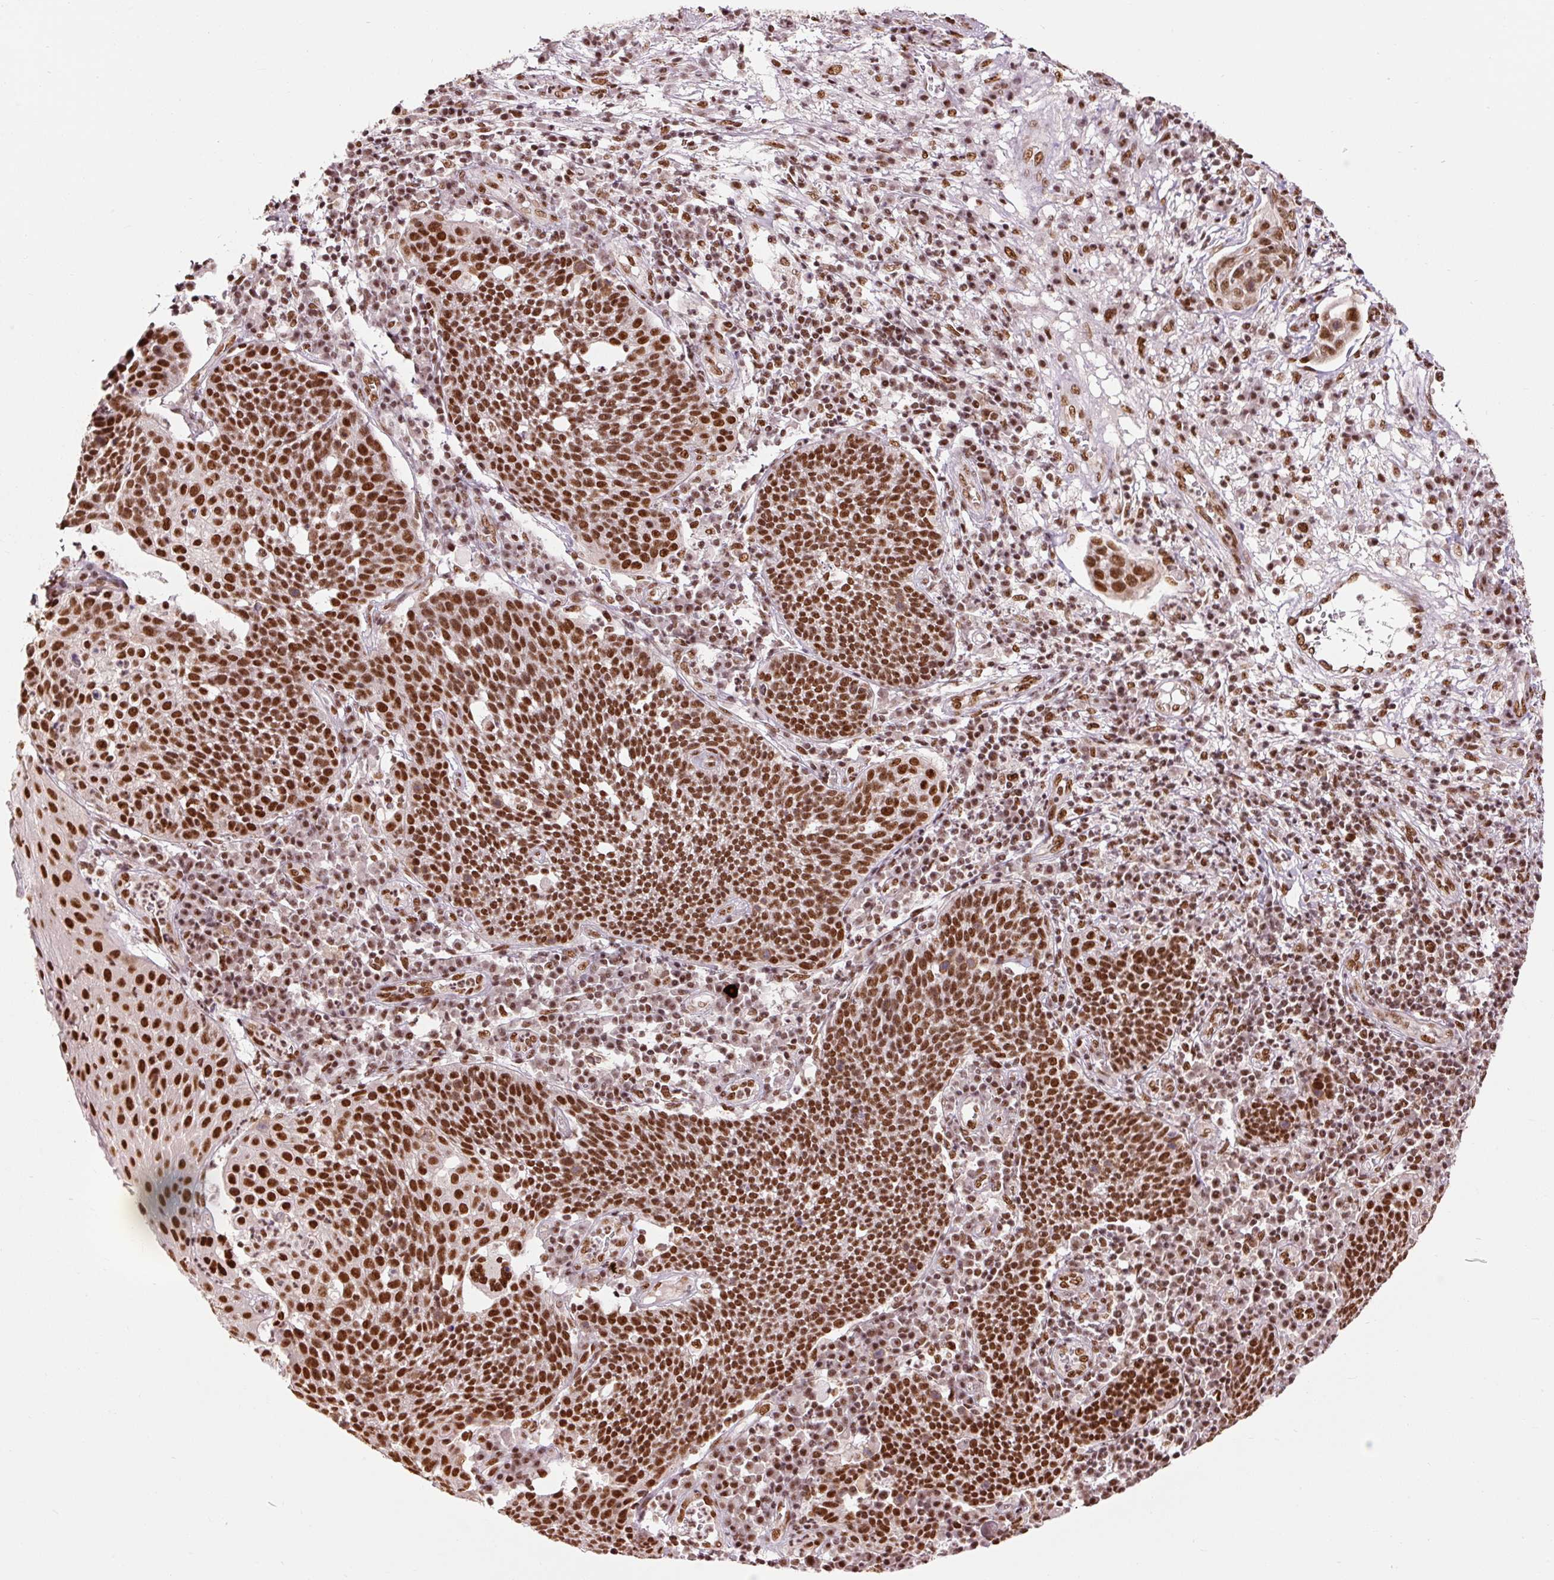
{"staining": {"intensity": "strong", "quantity": ">75%", "location": "nuclear"}, "tissue": "cervical cancer", "cell_type": "Tumor cells", "image_type": "cancer", "snomed": [{"axis": "morphology", "description": "Squamous cell carcinoma, NOS"}, {"axis": "topography", "description": "Cervix"}], "caption": "Protein staining of cervical cancer (squamous cell carcinoma) tissue displays strong nuclear staining in about >75% of tumor cells.", "gene": "ZBTB44", "patient": {"sex": "female", "age": 34}}